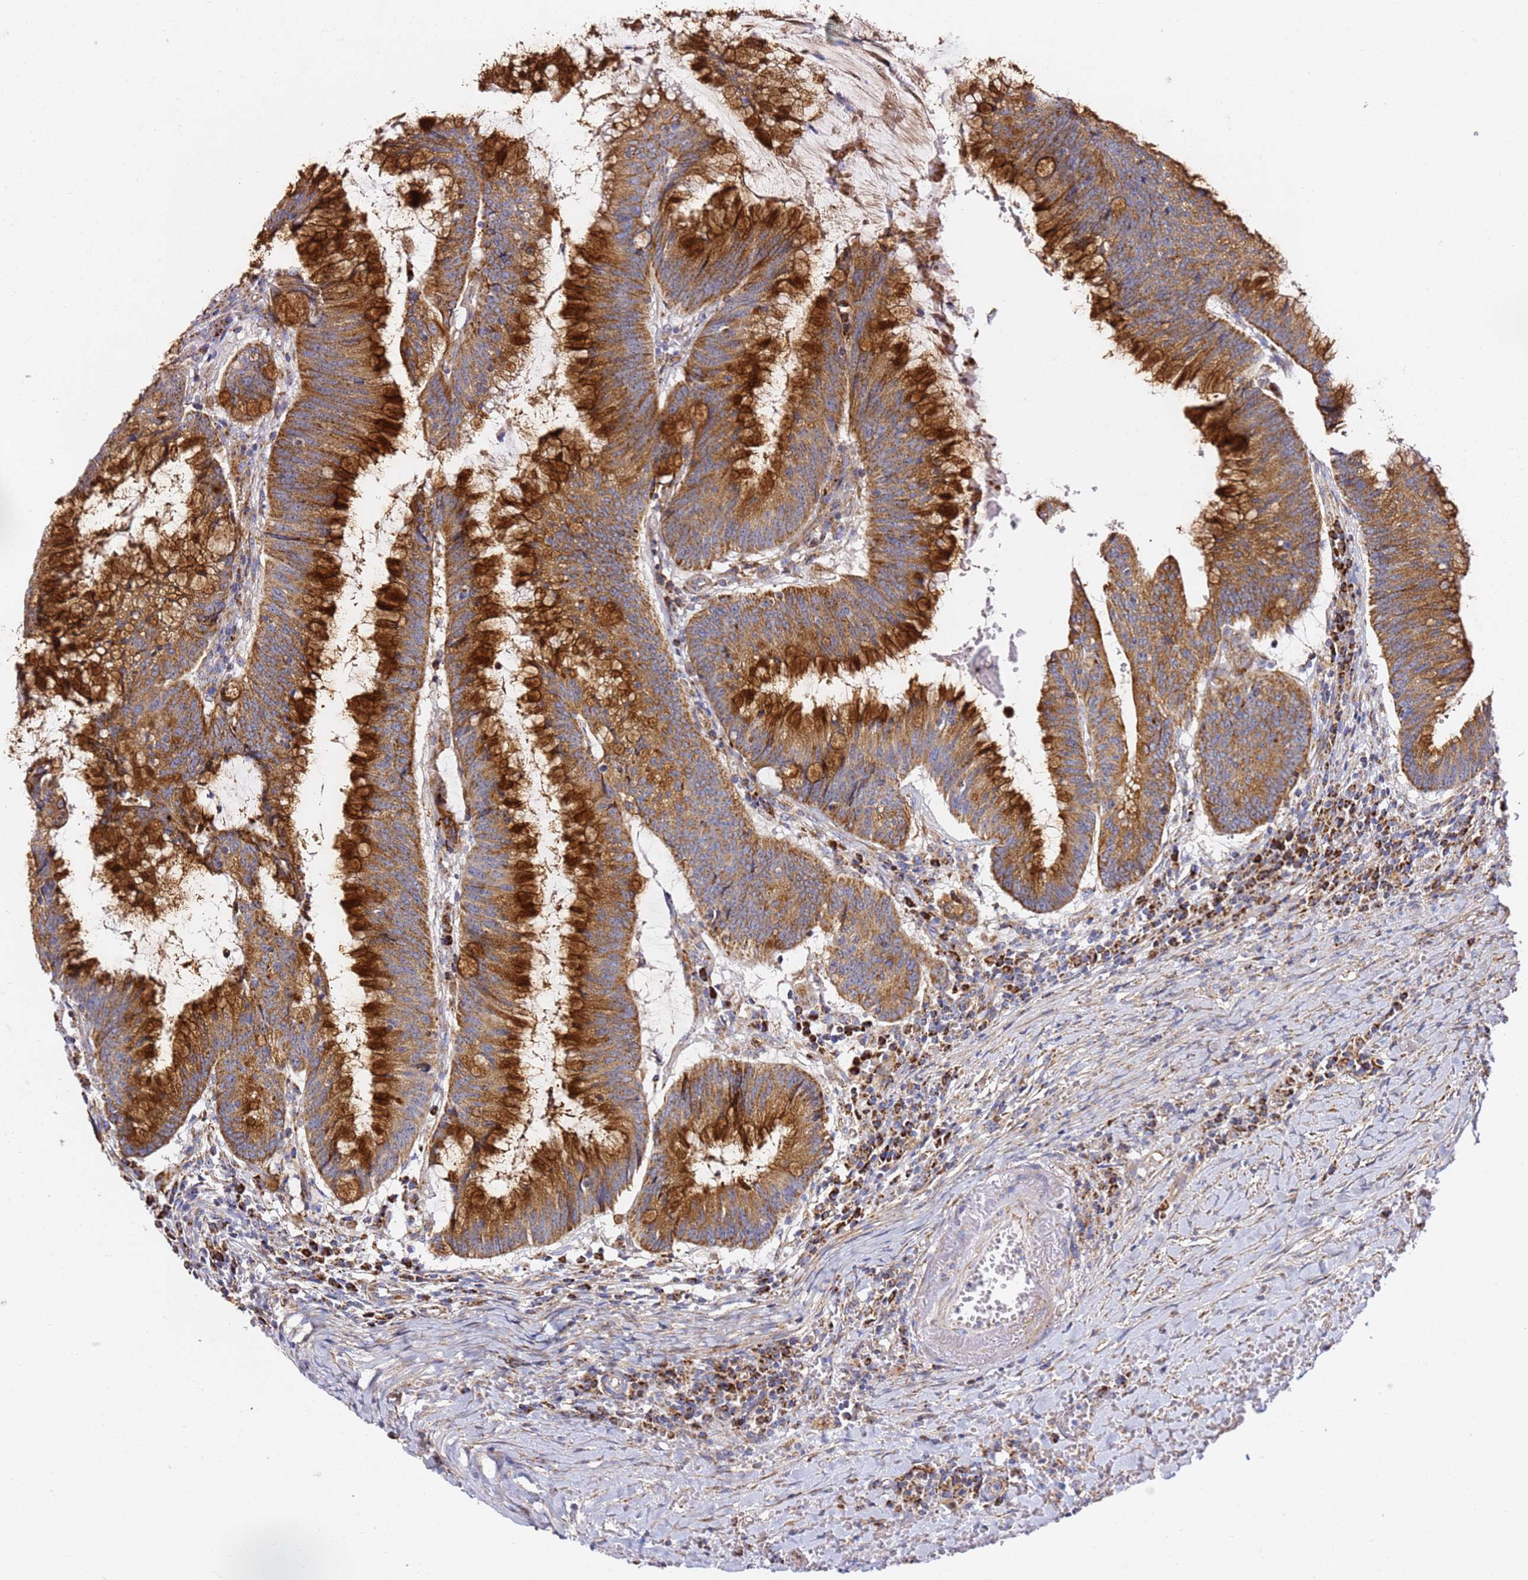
{"staining": {"intensity": "strong", "quantity": ">75%", "location": "cytoplasmic/membranous"}, "tissue": "colorectal cancer", "cell_type": "Tumor cells", "image_type": "cancer", "snomed": [{"axis": "morphology", "description": "Adenocarcinoma, NOS"}, {"axis": "topography", "description": "Rectum"}], "caption": "Immunohistochemical staining of human colorectal adenocarcinoma displays strong cytoplasmic/membranous protein positivity in approximately >75% of tumor cells.", "gene": "NDUFA3", "patient": {"sex": "female", "age": 77}}